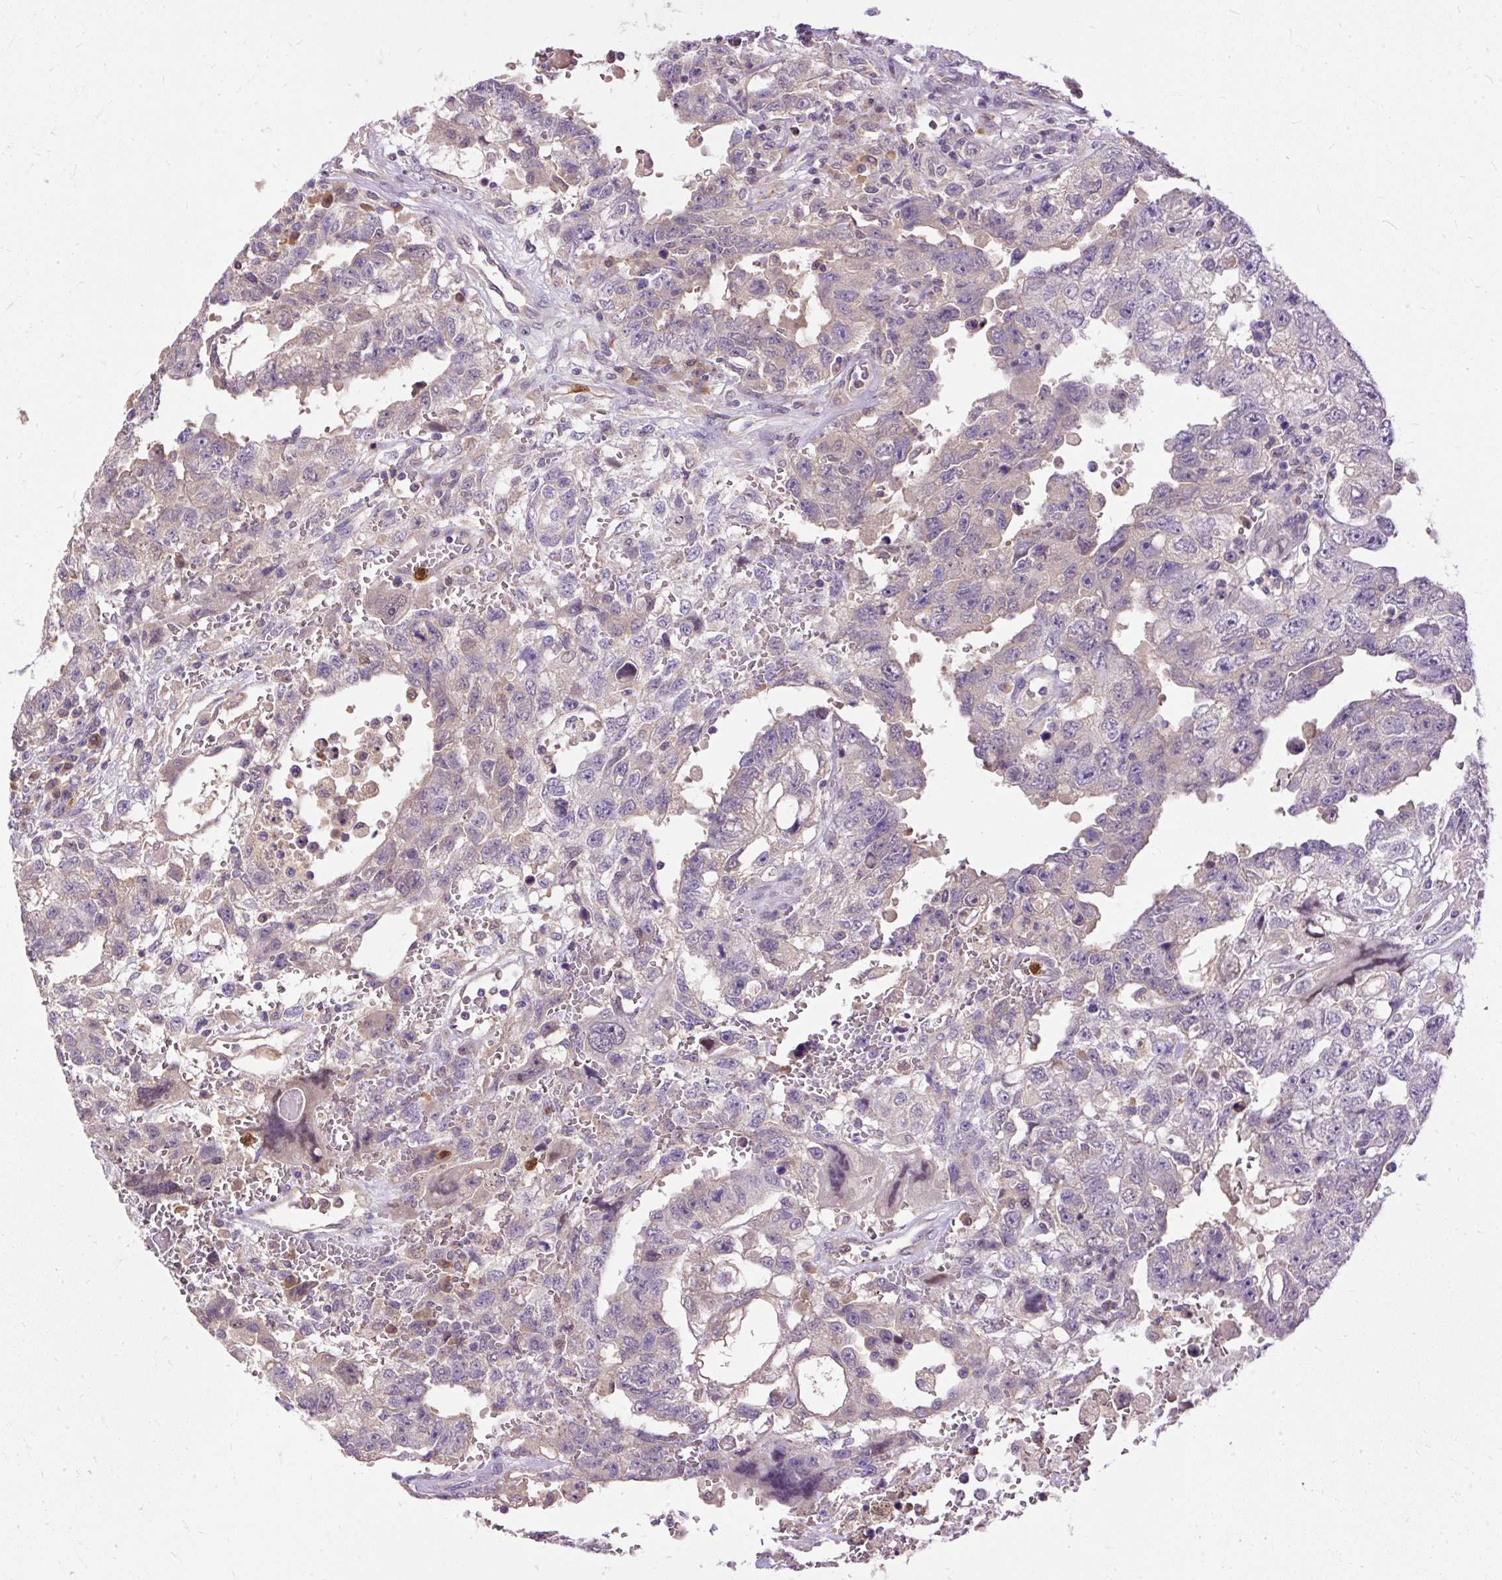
{"staining": {"intensity": "negative", "quantity": "none", "location": "none"}, "tissue": "testis cancer", "cell_type": "Tumor cells", "image_type": "cancer", "snomed": [{"axis": "morphology", "description": "Carcinoma, Embryonal, NOS"}, {"axis": "topography", "description": "Testis"}], "caption": "Immunohistochemistry of testis cancer (embryonal carcinoma) shows no positivity in tumor cells.", "gene": "CTTNBP2", "patient": {"sex": "male", "age": 26}}